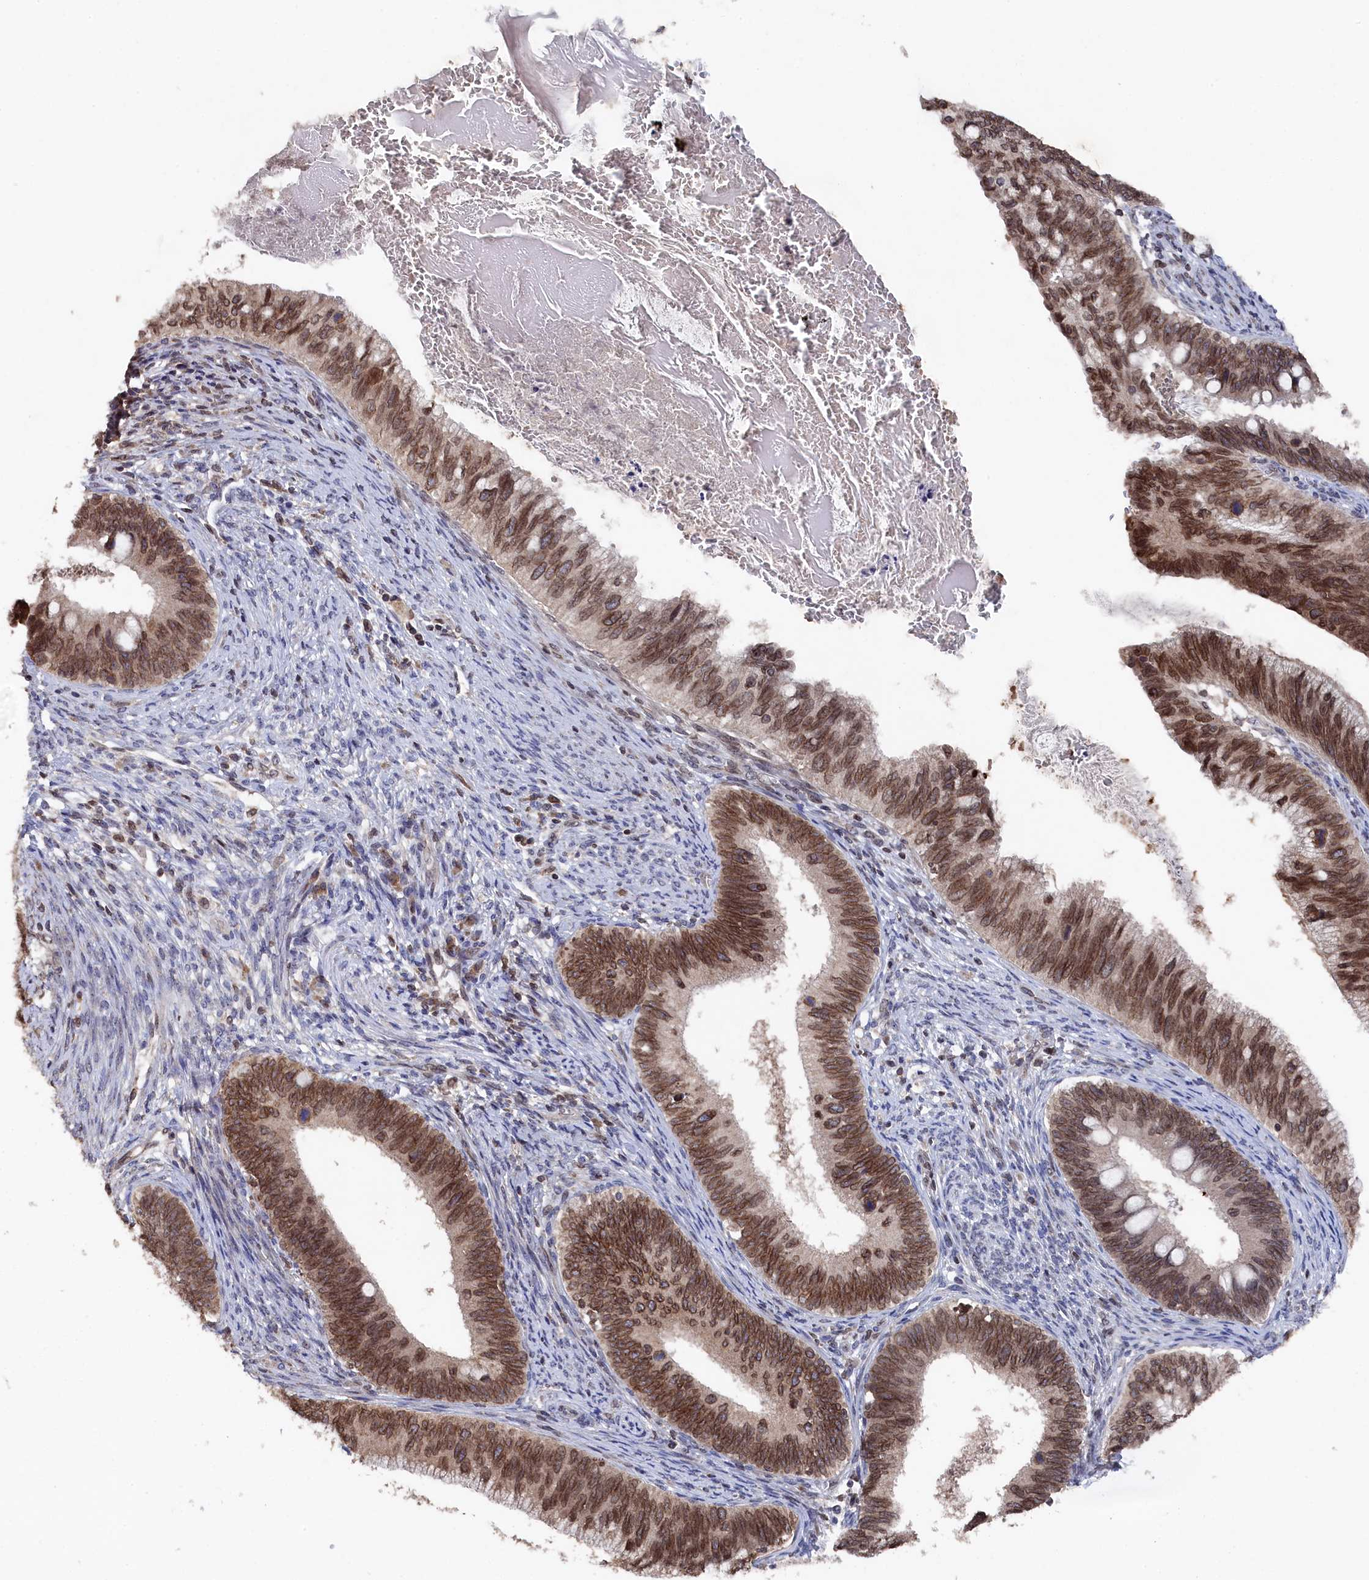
{"staining": {"intensity": "moderate", "quantity": ">75%", "location": "cytoplasmic/membranous,nuclear"}, "tissue": "cervical cancer", "cell_type": "Tumor cells", "image_type": "cancer", "snomed": [{"axis": "morphology", "description": "Adenocarcinoma, NOS"}, {"axis": "topography", "description": "Cervix"}], "caption": "Immunohistochemistry (IHC) staining of cervical adenocarcinoma, which reveals medium levels of moderate cytoplasmic/membranous and nuclear staining in about >75% of tumor cells indicating moderate cytoplasmic/membranous and nuclear protein positivity. The staining was performed using DAB (3,3'-diaminobenzidine) (brown) for protein detection and nuclei were counterstained in hematoxylin (blue).", "gene": "ANKEF1", "patient": {"sex": "female", "age": 42}}